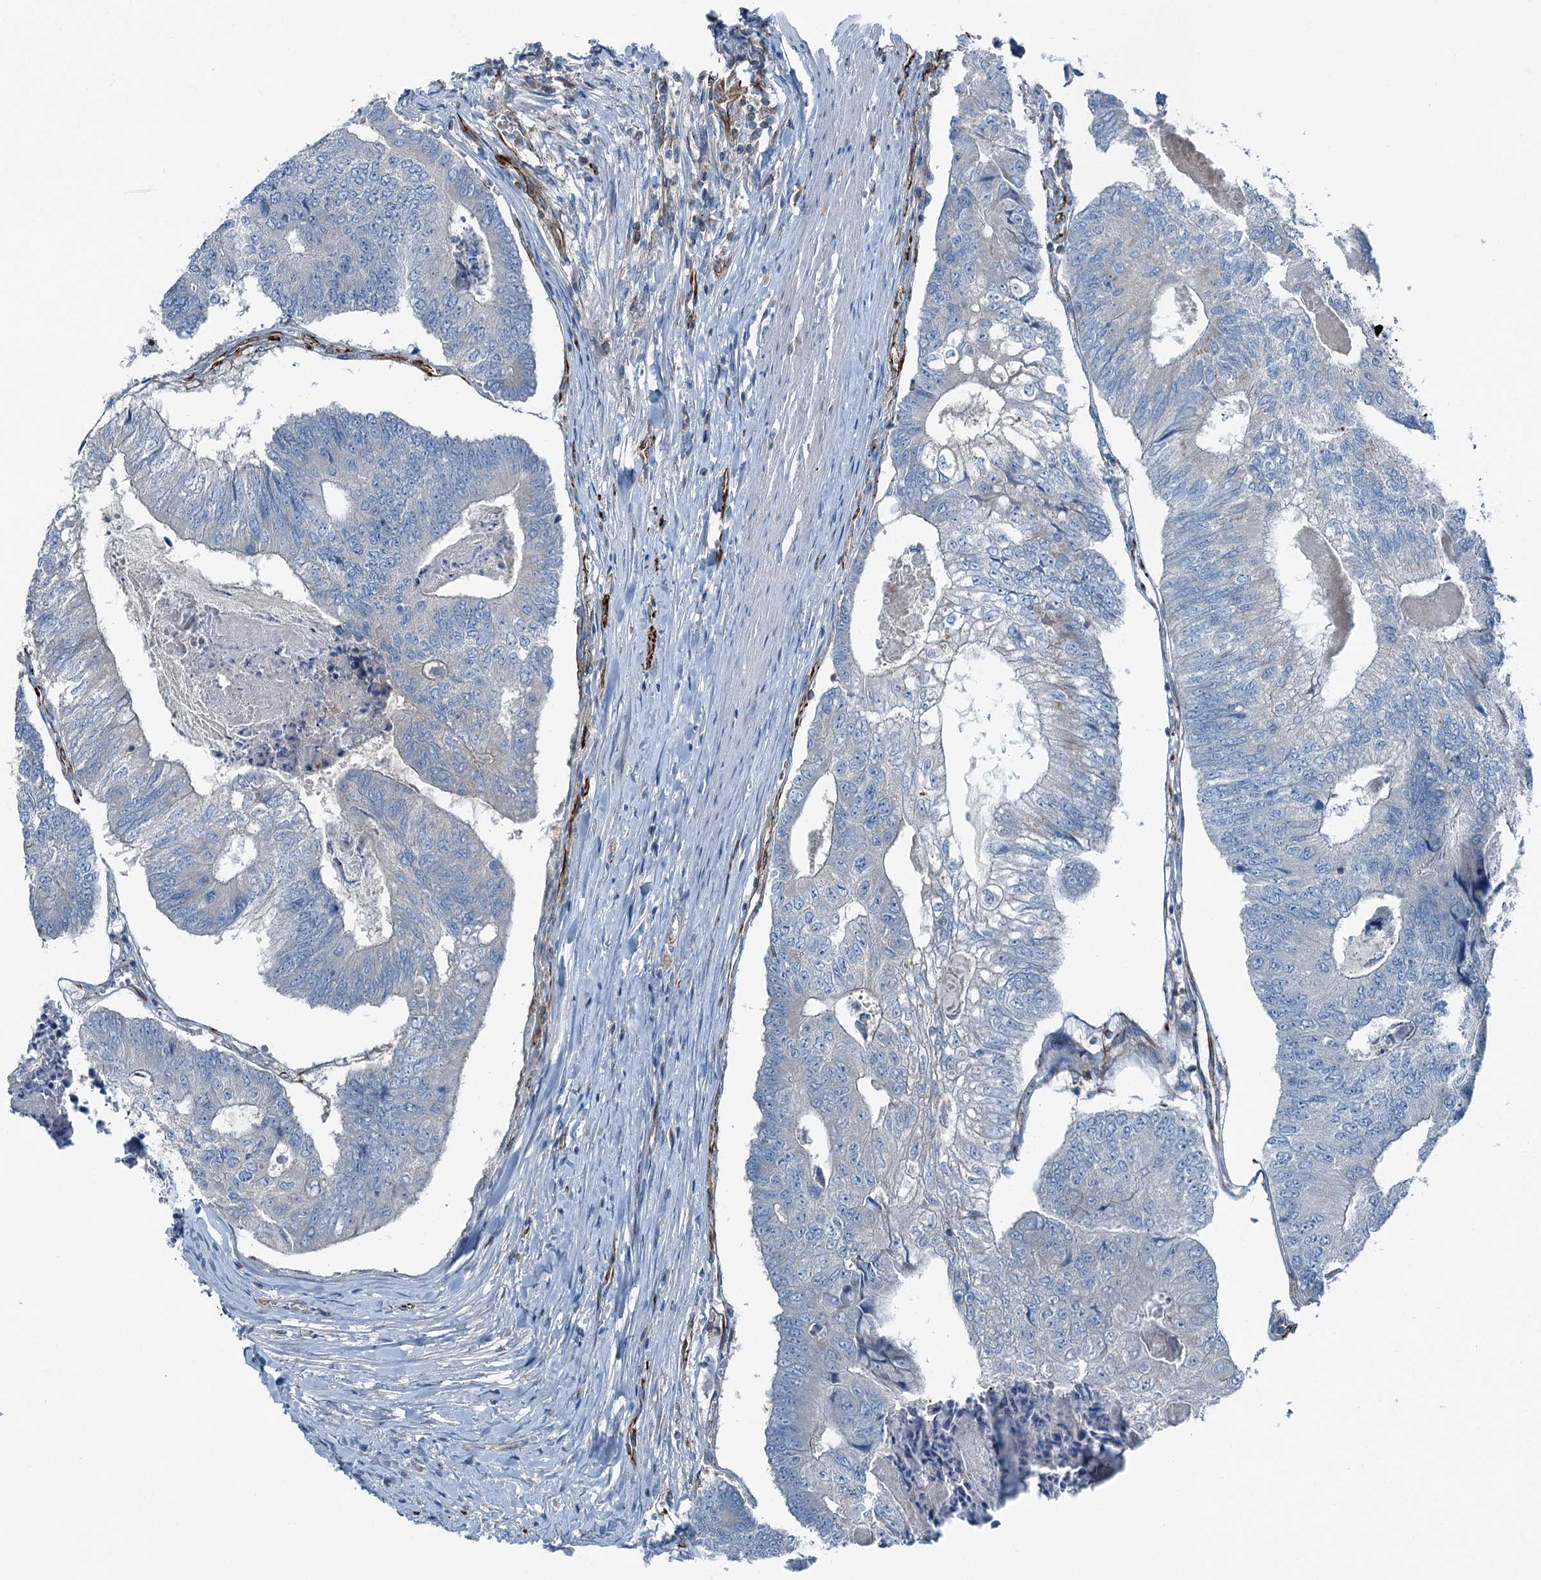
{"staining": {"intensity": "negative", "quantity": "none", "location": "none"}, "tissue": "colorectal cancer", "cell_type": "Tumor cells", "image_type": "cancer", "snomed": [{"axis": "morphology", "description": "Adenocarcinoma, NOS"}, {"axis": "topography", "description": "Colon"}], "caption": "The immunohistochemistry (IHC) photomicrograph has no significant positivity in tumor cells of colorectal cancer (adenocarcinoma) tissue.", "gene": "AXL", "patient": {"sex": "female", "age": 67}}